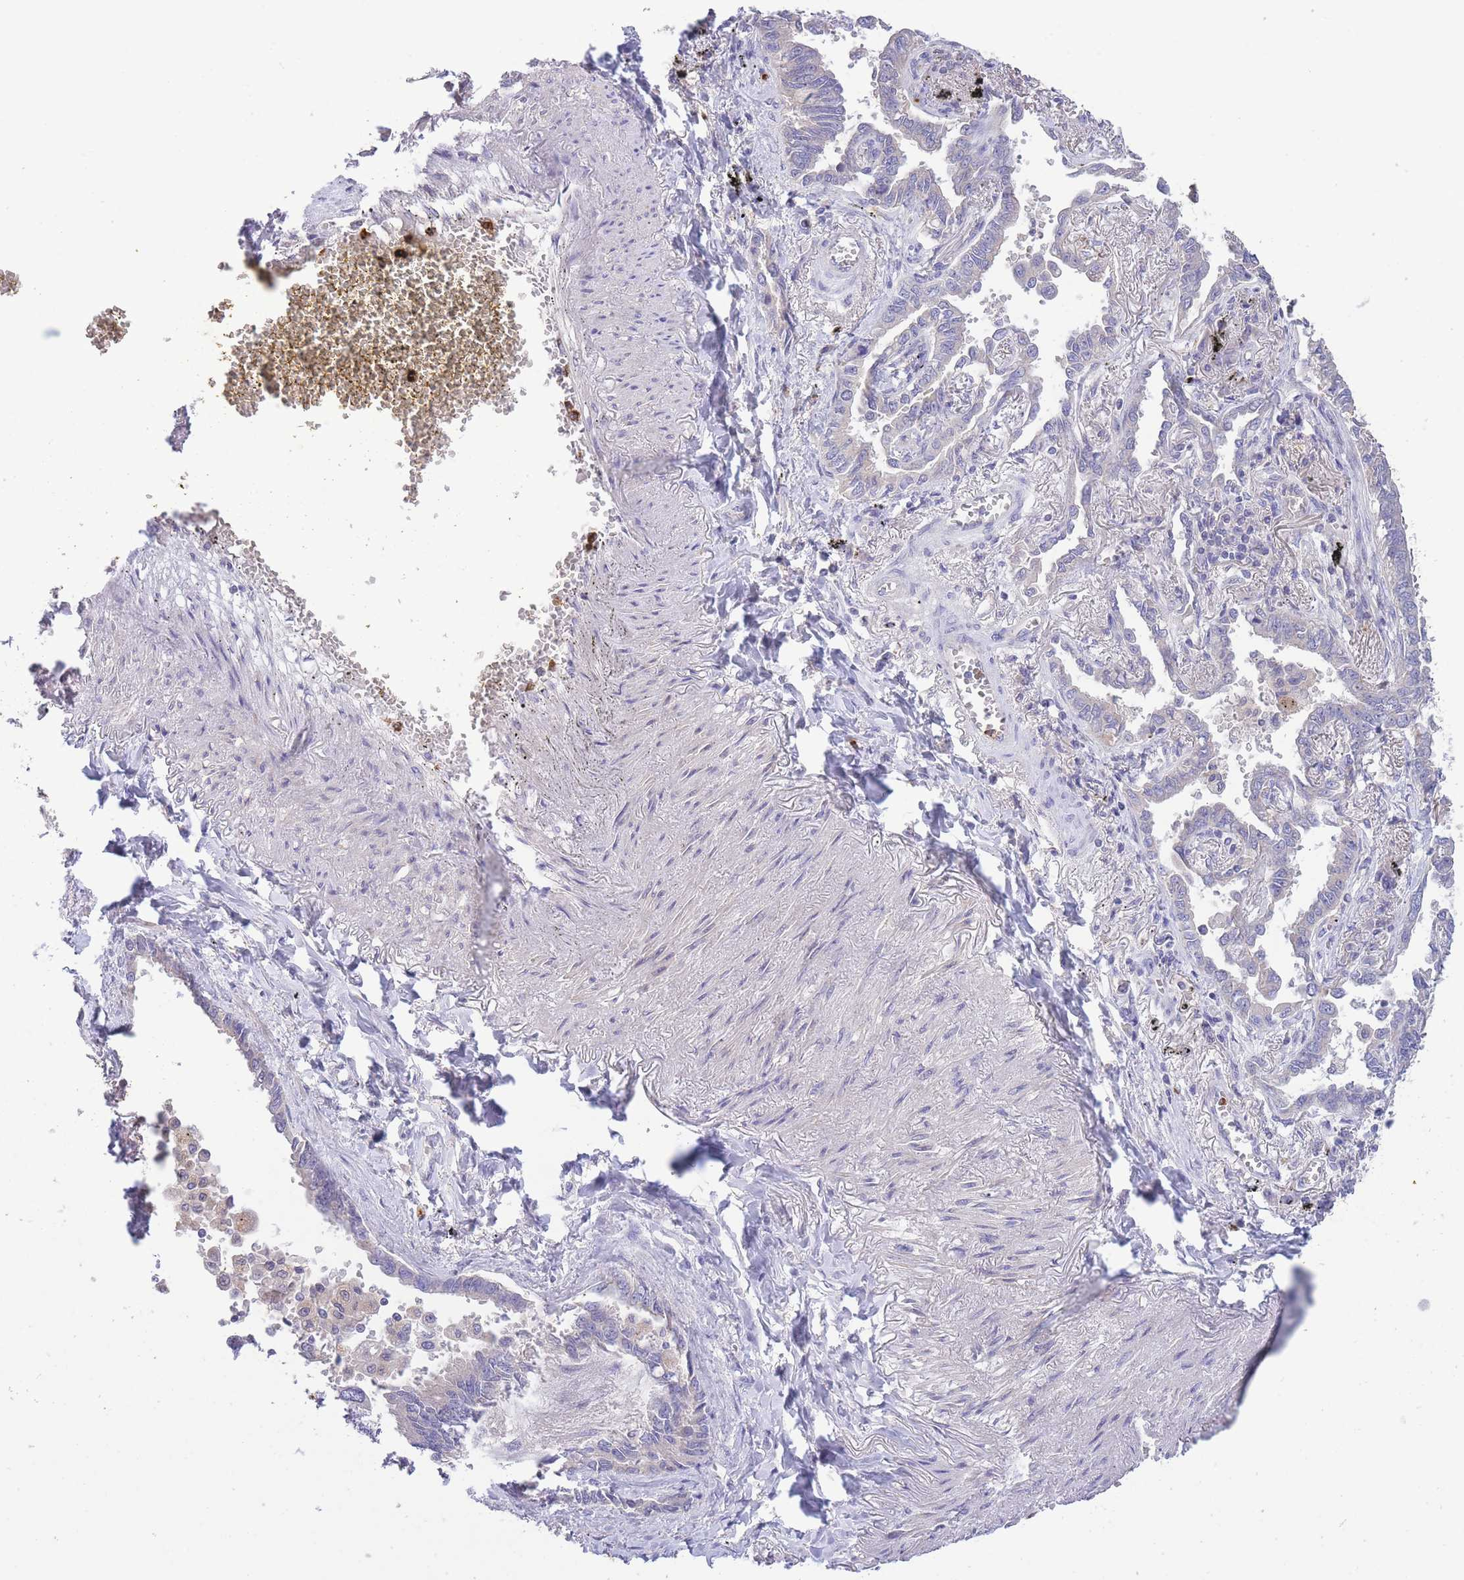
{"staining": {"intensity": "negative", "quantity": "none", "location": "none"}, "tissue": "lung cancer", "cell_type": "Tumor cells", "image_type": "cancer", "snomed": [{"axis": "morphology", "description": "Adenocarcinoma, NOS"}, {"axis": "topography", "description": "Lung"}], "caption": "Immunohistochemistry (IHC) photomicrograph of human lung cancer (adenocarcinoma) stained for a protein (brown), which demonstrates no expression in tumor cells. The staining was performed using DAB (3,3'-diaminobenzidine) to visualize the protein expression in brown, while the nuclei were stained in blue with hematoxylin (Magnification: 20x).", "gene": "CENPM", "patient": {"sex": "male", "age": 67}}